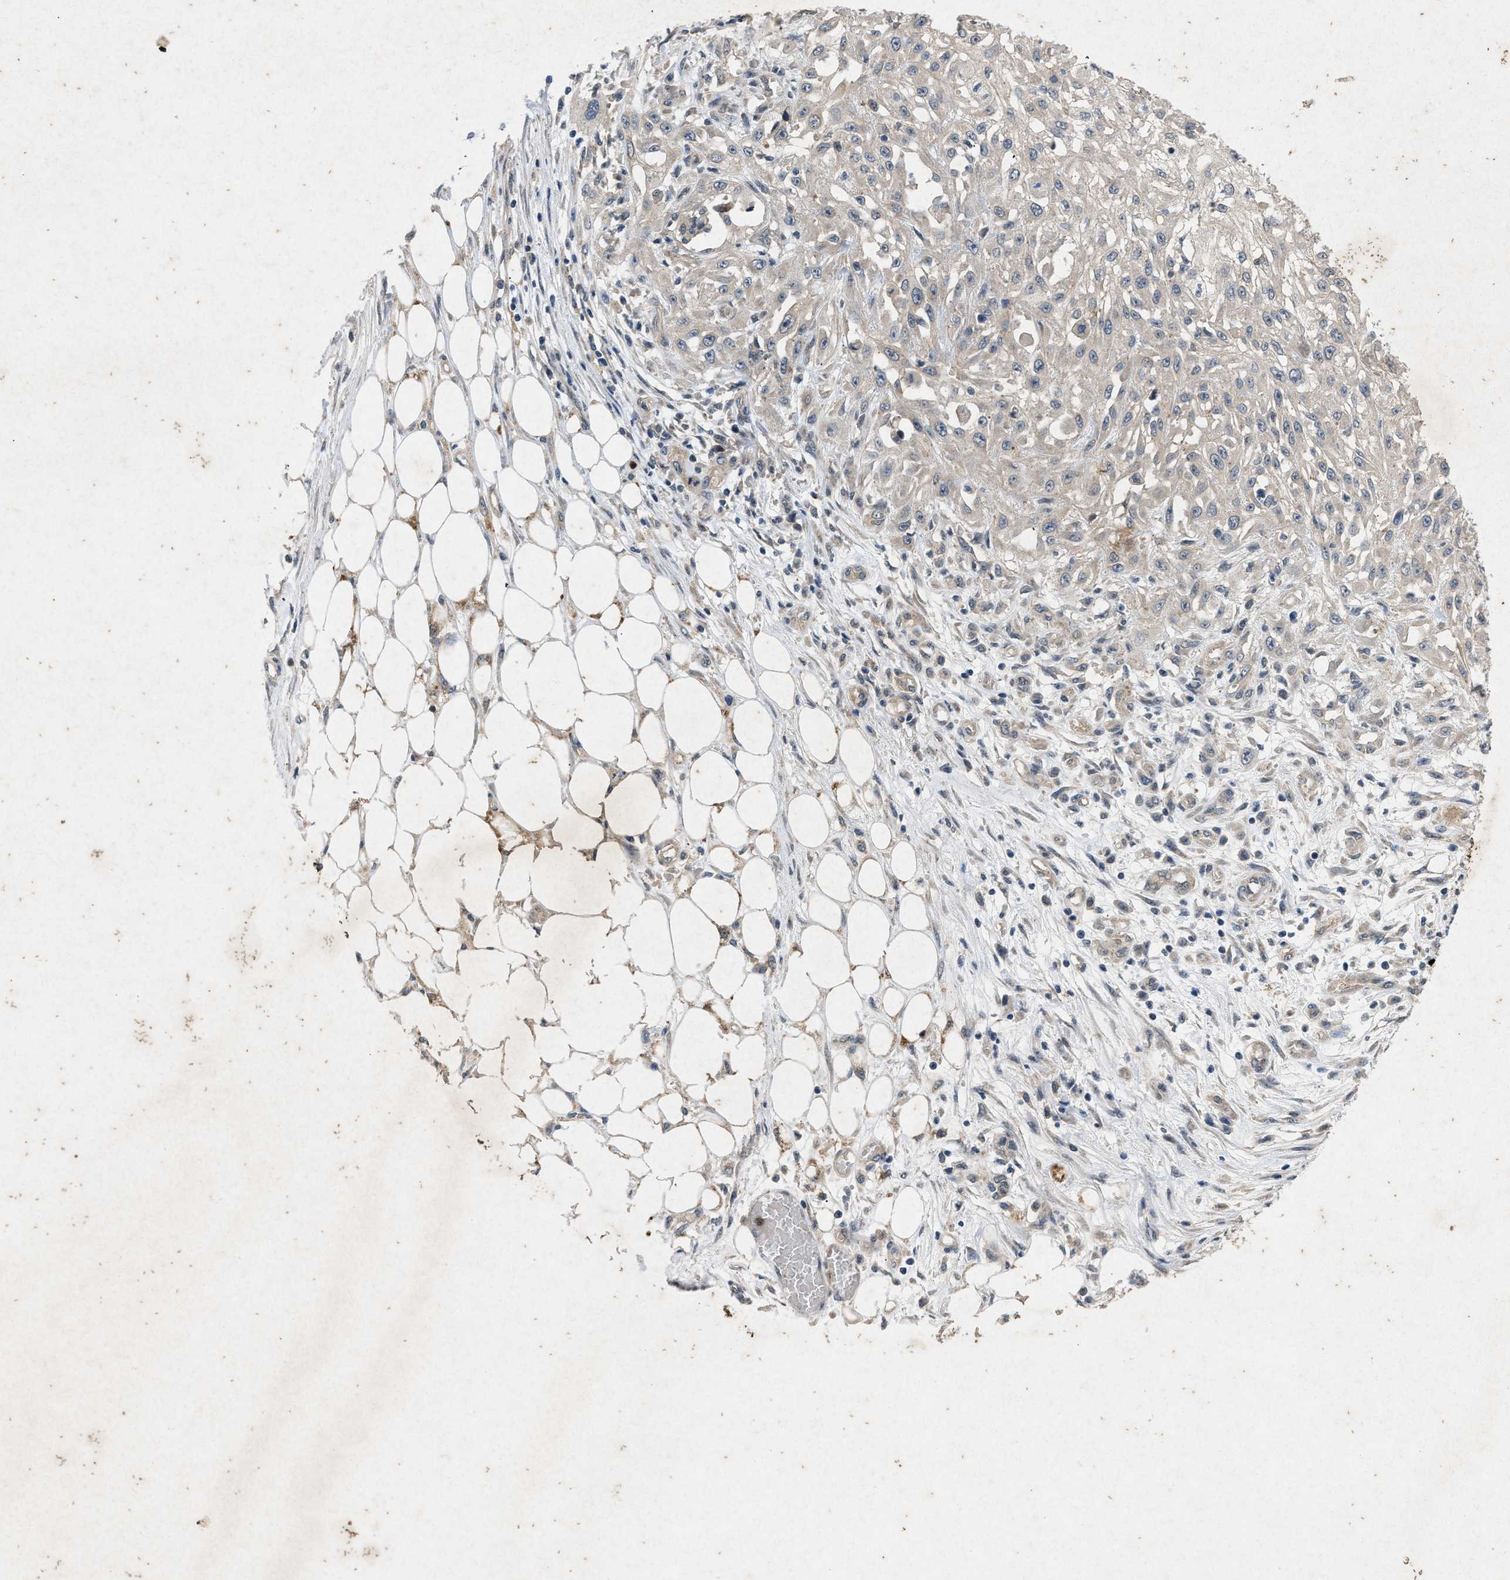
{"staining": {"intensity": "negative", "quantity": "none", "location": "none"}, "tissue": "skin cancer", "cell_type": "Tumor cells", "image_type": "cancer", "snomed": [{"axis": "morphology", "description": "Squamous cell carcinoma, NOS"}, {"axis": "morphology", "description": "Squamous cell carcinoma, metastatic, NOS"}, {"axis": "topography", "description": "Skin"}, {"axis": "topography", "description": "Lymph node"}], "caption": "A high-resolution micrograph shows immunohistochemistry (IHC) staining of skin cancer, which exhibits no significant expression in tumor cells.", "gene": "PRKG2", "patient": {"sex": "male", "age": 75}}